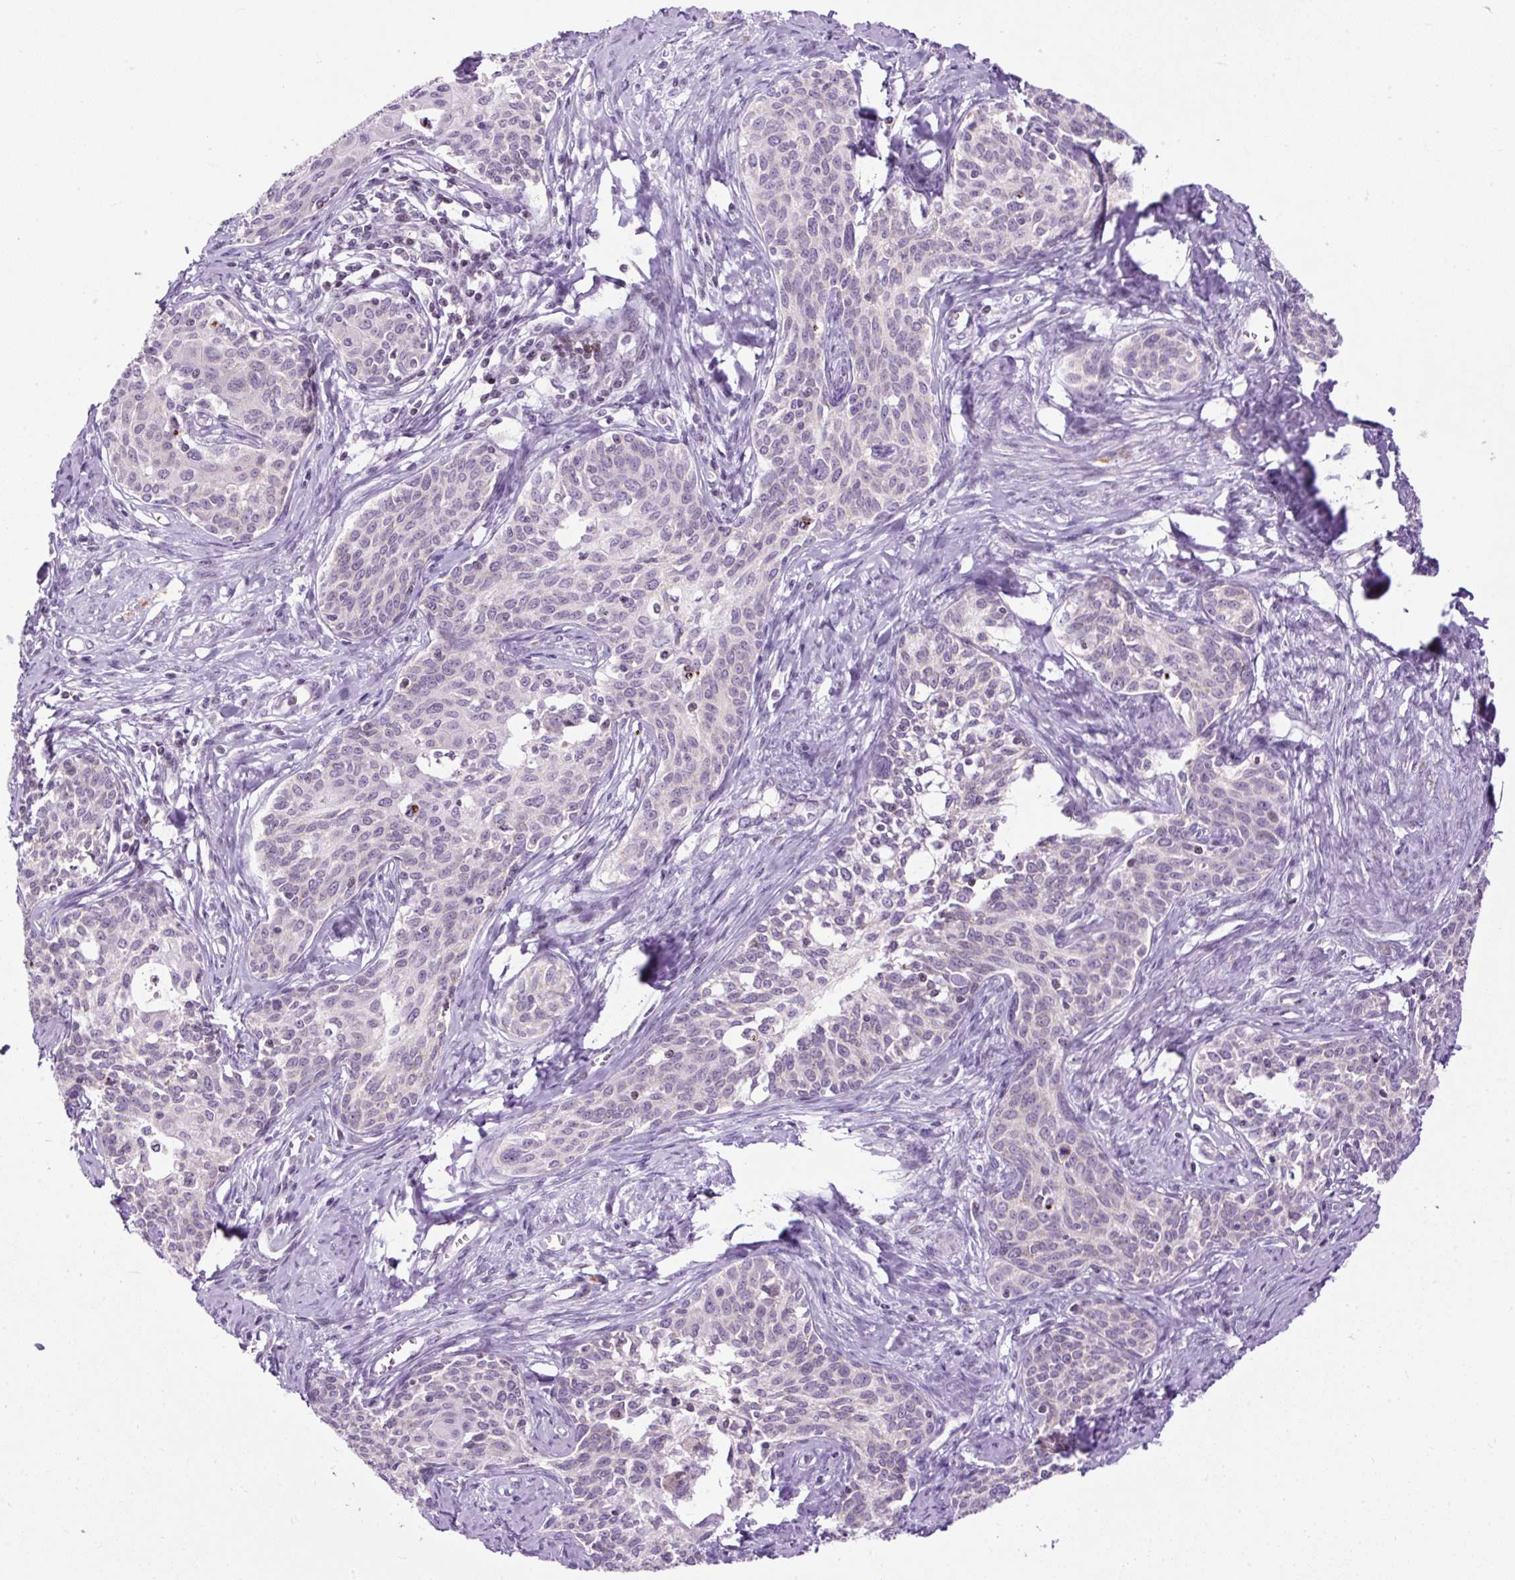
{"staining": {"intensity": "negative", "quantity": "none", "location": "none"}, "tissue": "cervical cancer", "cell_type": "Tumor cells", "image_type": "cancer", "snomed": [{"axis": "morphology", "description": "Squamous cell carcinoma, NOS"}, {"axis": "morphology", "description": "Adenocarcinoma, NOS"}, {"axis": "topography", "description": "Cervix"}], "caption": "IHC of cervical cancer shows no expression in tumor cells. The staining is performed using DAB (3,3'-diaminobenzidine) brown chromogen with nuclei counter-stained in using hematoxylin.", "gene": "FMC1", "patient": {"sex": "female", "age": 52}}